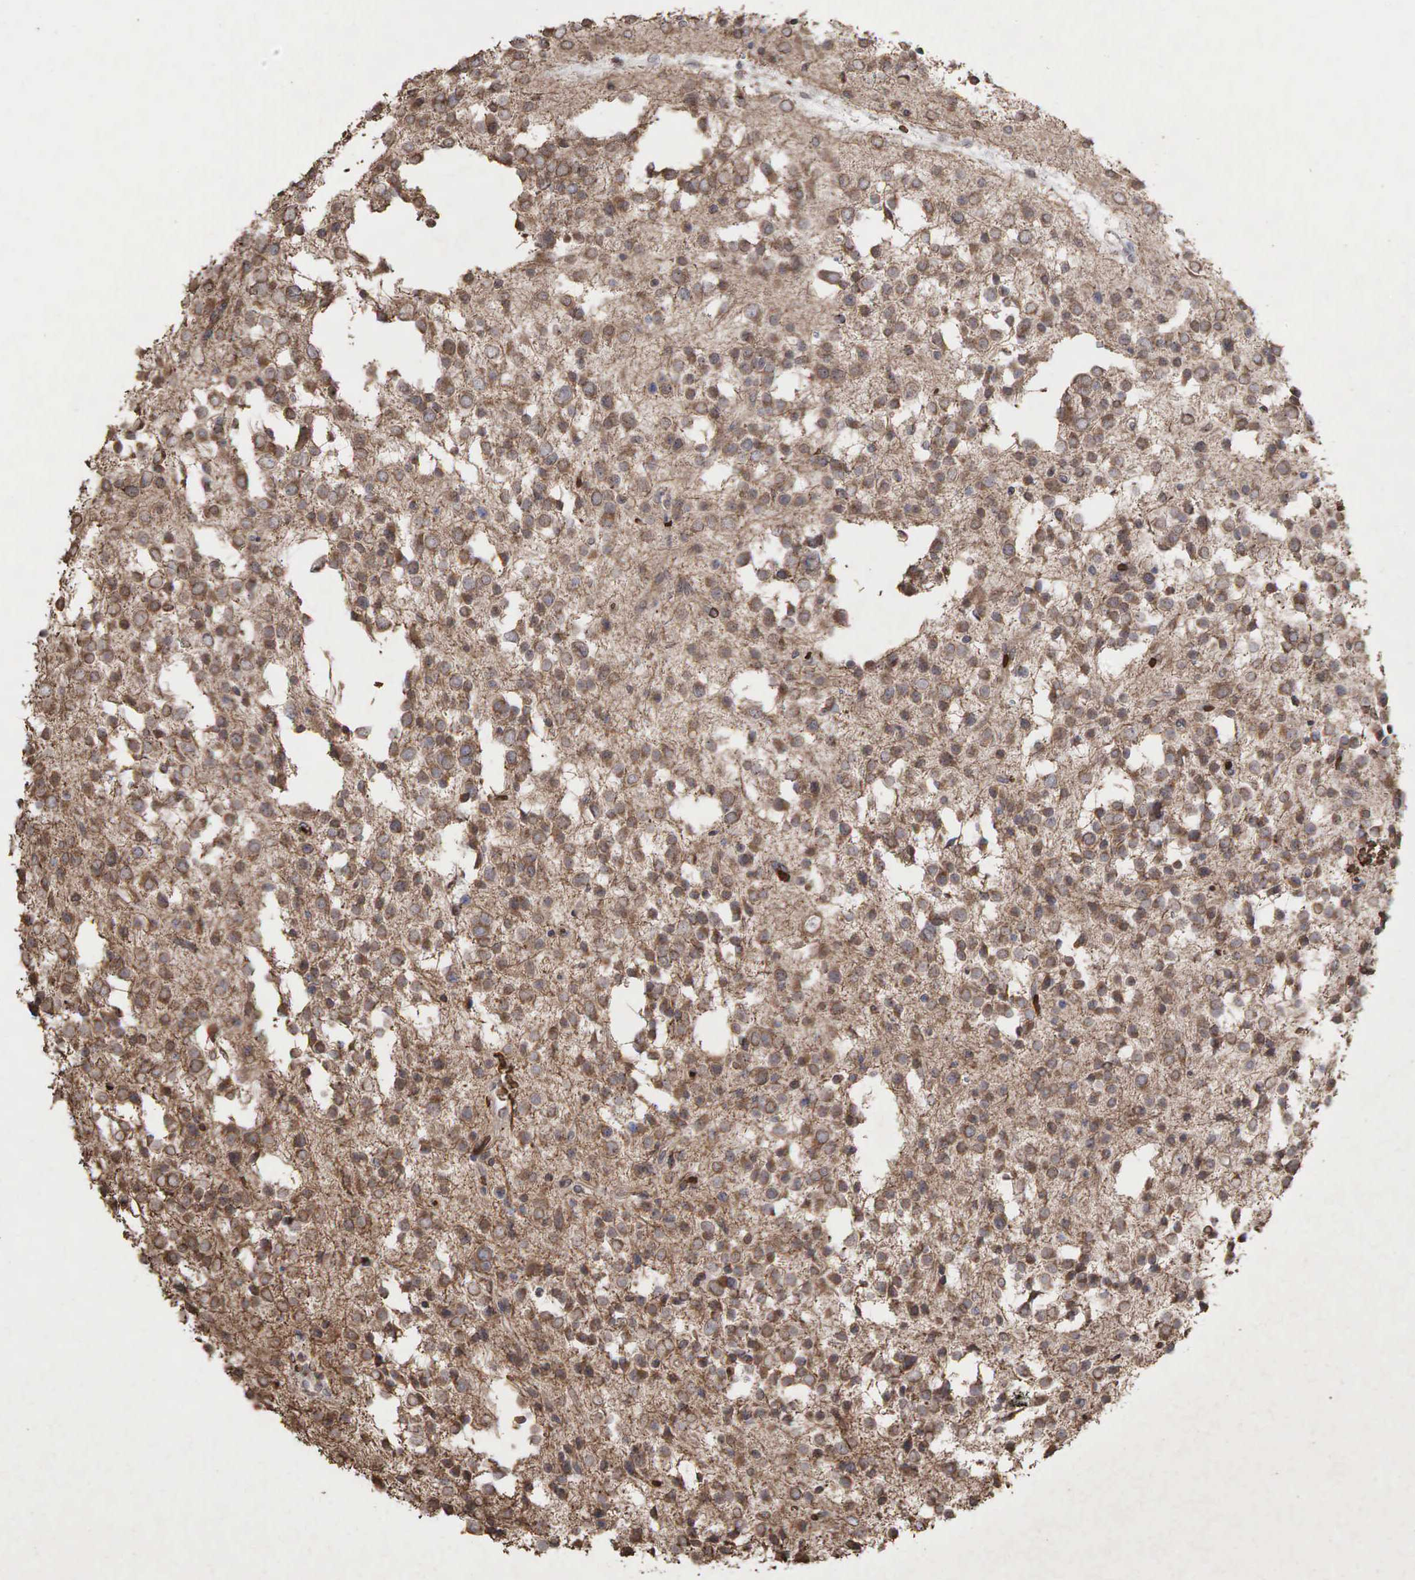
{"staining": {"intensity": "weak", "quantity": ">75%", "location": "cytoplasmic/membranous"}, "tissue": "glioma", "cell_type": "Tumor cells", "image_type": "cancer", "snomed": [{"axis": "morphology", "description": "Glioma, malignant, Low grade"}, {"axis": "topography", "description": "Brain"}], "caption": "Immunohistochemical staining of glioma reveals low levels of weak cytoplasmic/membranous expression in approximately >75% of tumor cells.", "gene": "PABPC5", "patient": {"sex": "female", "age": 36}}